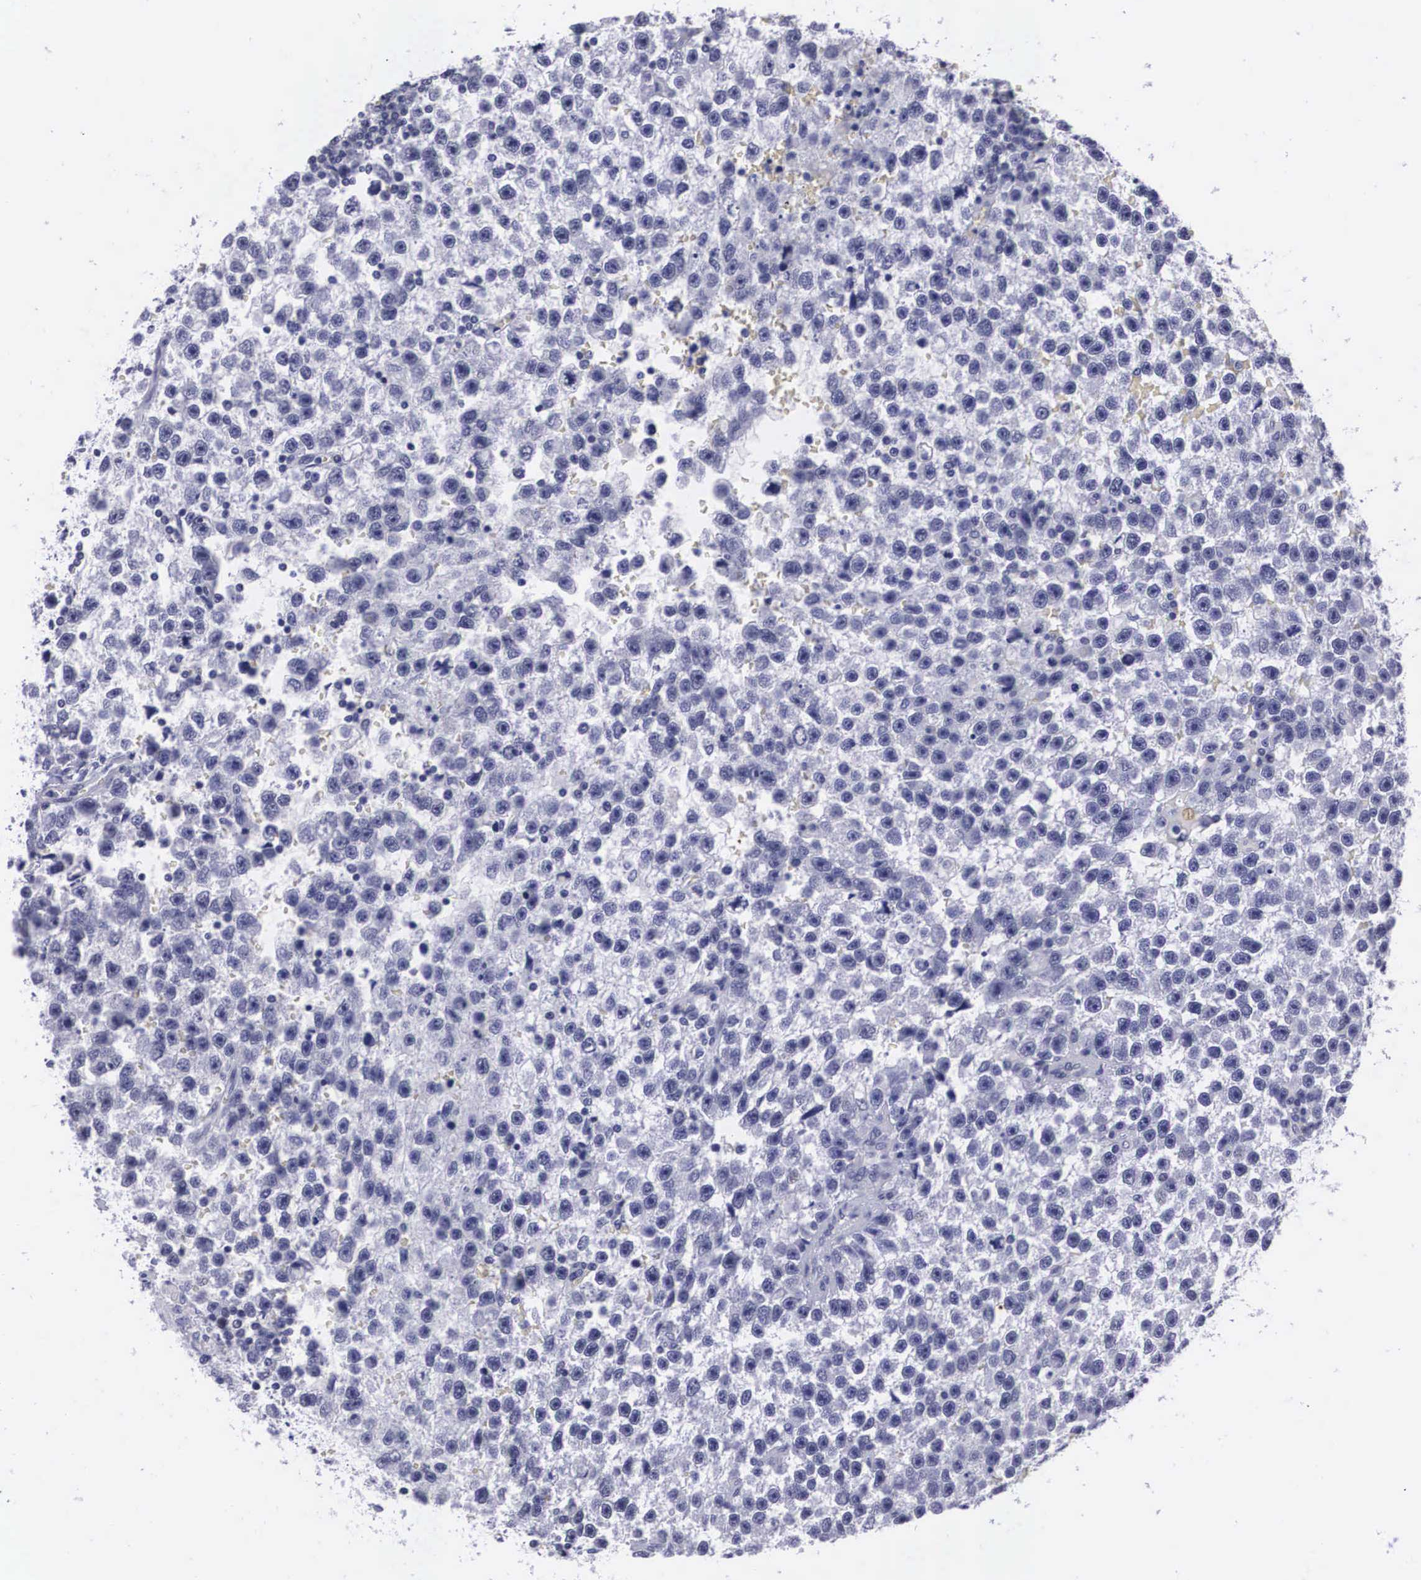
{"staining": {"intensity": "negative", "quantity": "none", "location": "none"}, "tissue": "testis cancer", "cell_type": "Tumor cells", "image_type": "cancer", "snomed": [{"axis": "morphology", "description": "Seminoma, NOS"}, {"axis": "topography", "description": "Testis"}], "caption": "High power microscopy image of an immunohistochemistry image of testis cancer, revealing no significant staining in tumor cells.", "gene": "C22orf31", "patient": {"sex": "male", "age": 33}}